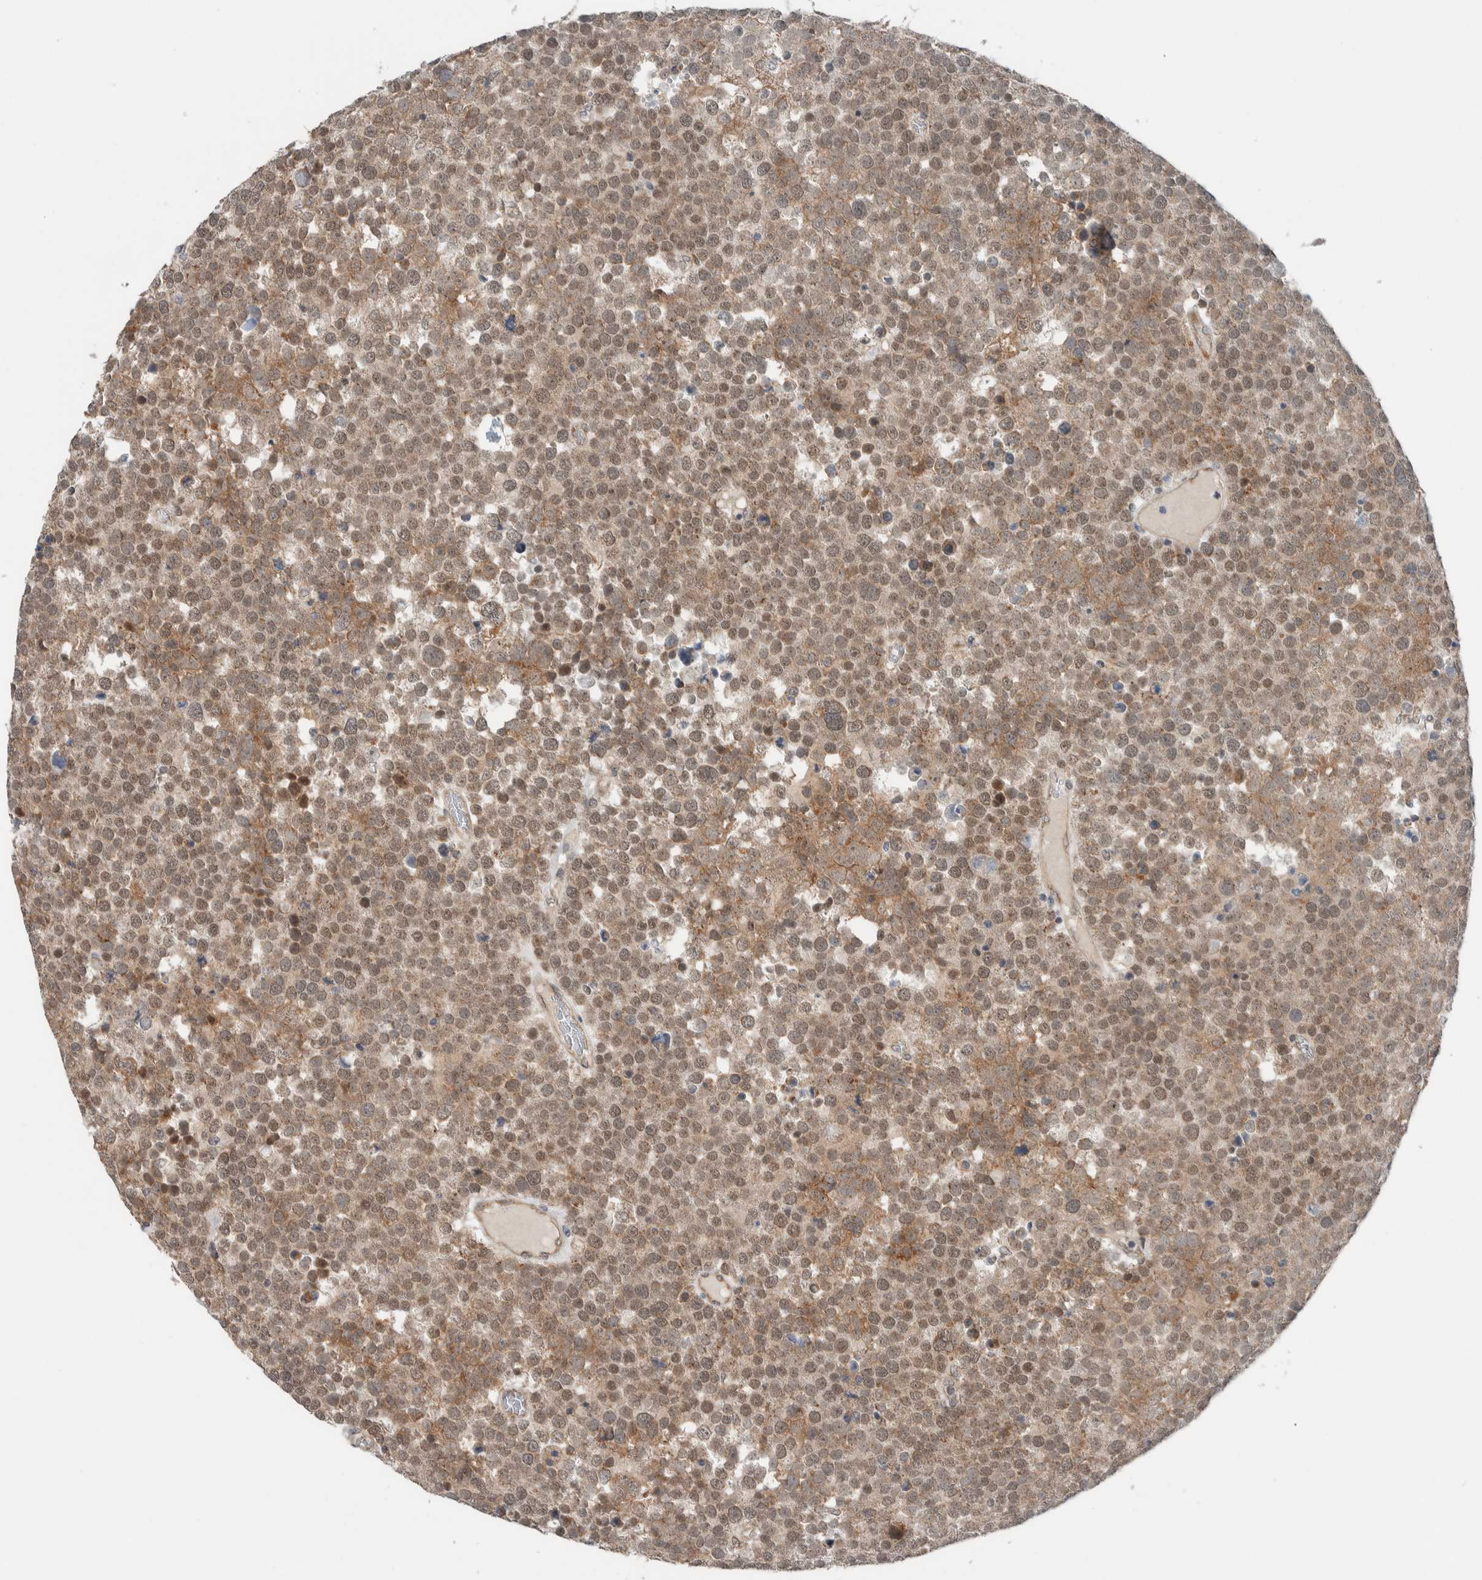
{"staining": {"intensity": "moderate", "quantity": ">75%", "location": "cytoplasmic/membranous,nuclear"}, "tissue": "testis cancer", "cell_type": "Tumor cells", "image_type": "cancer", "snomed": [{"axis": "morphology", "description": "Seminoma, NOS"}, {"axis": "topography", "description": "Testis"}], "caption": "Testis cancer stained with a protein marker reveals moderate staining in tumor cells.", "gene": "RERE", "patient": {"sex": "male", "age": 71}}